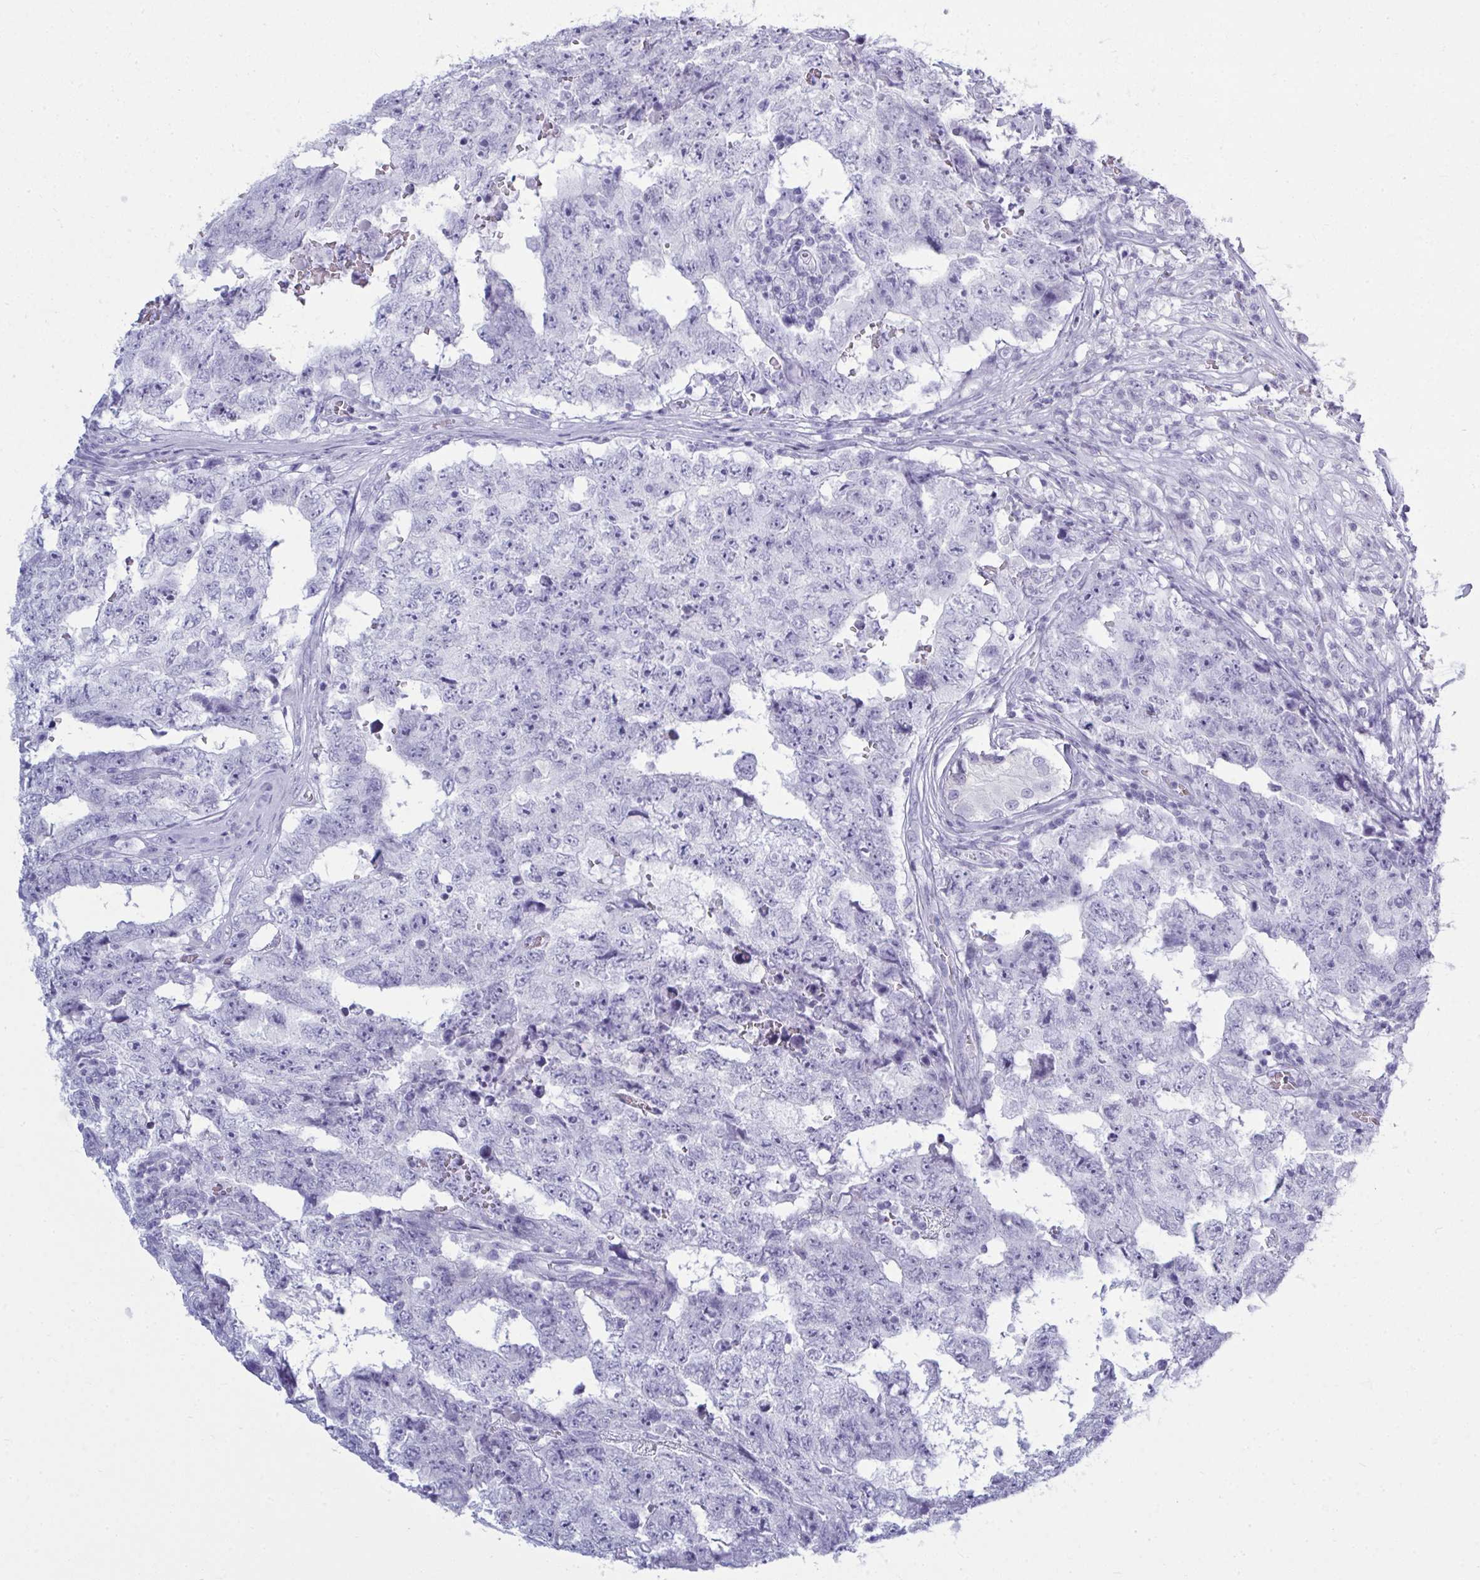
{"staining": {"intensity": "negative", "quantity": "none", "location": "none"}, "tissue": "testis cancer", "cell_type": "Tumor cells", "image_type": "cancer", "snomed": [{"axis": "morphology", "description": "Carcinoma, Embryonal, NOS"}, {"axis": "topography", "description": "Testis"}], "caption": "Tumor cells are negative for protein expression in human embryonal carcinoma (testis). Nuclei are stained in blue.", "gene": "QDPR", "patient": {"sex": "male", "age": 25}}